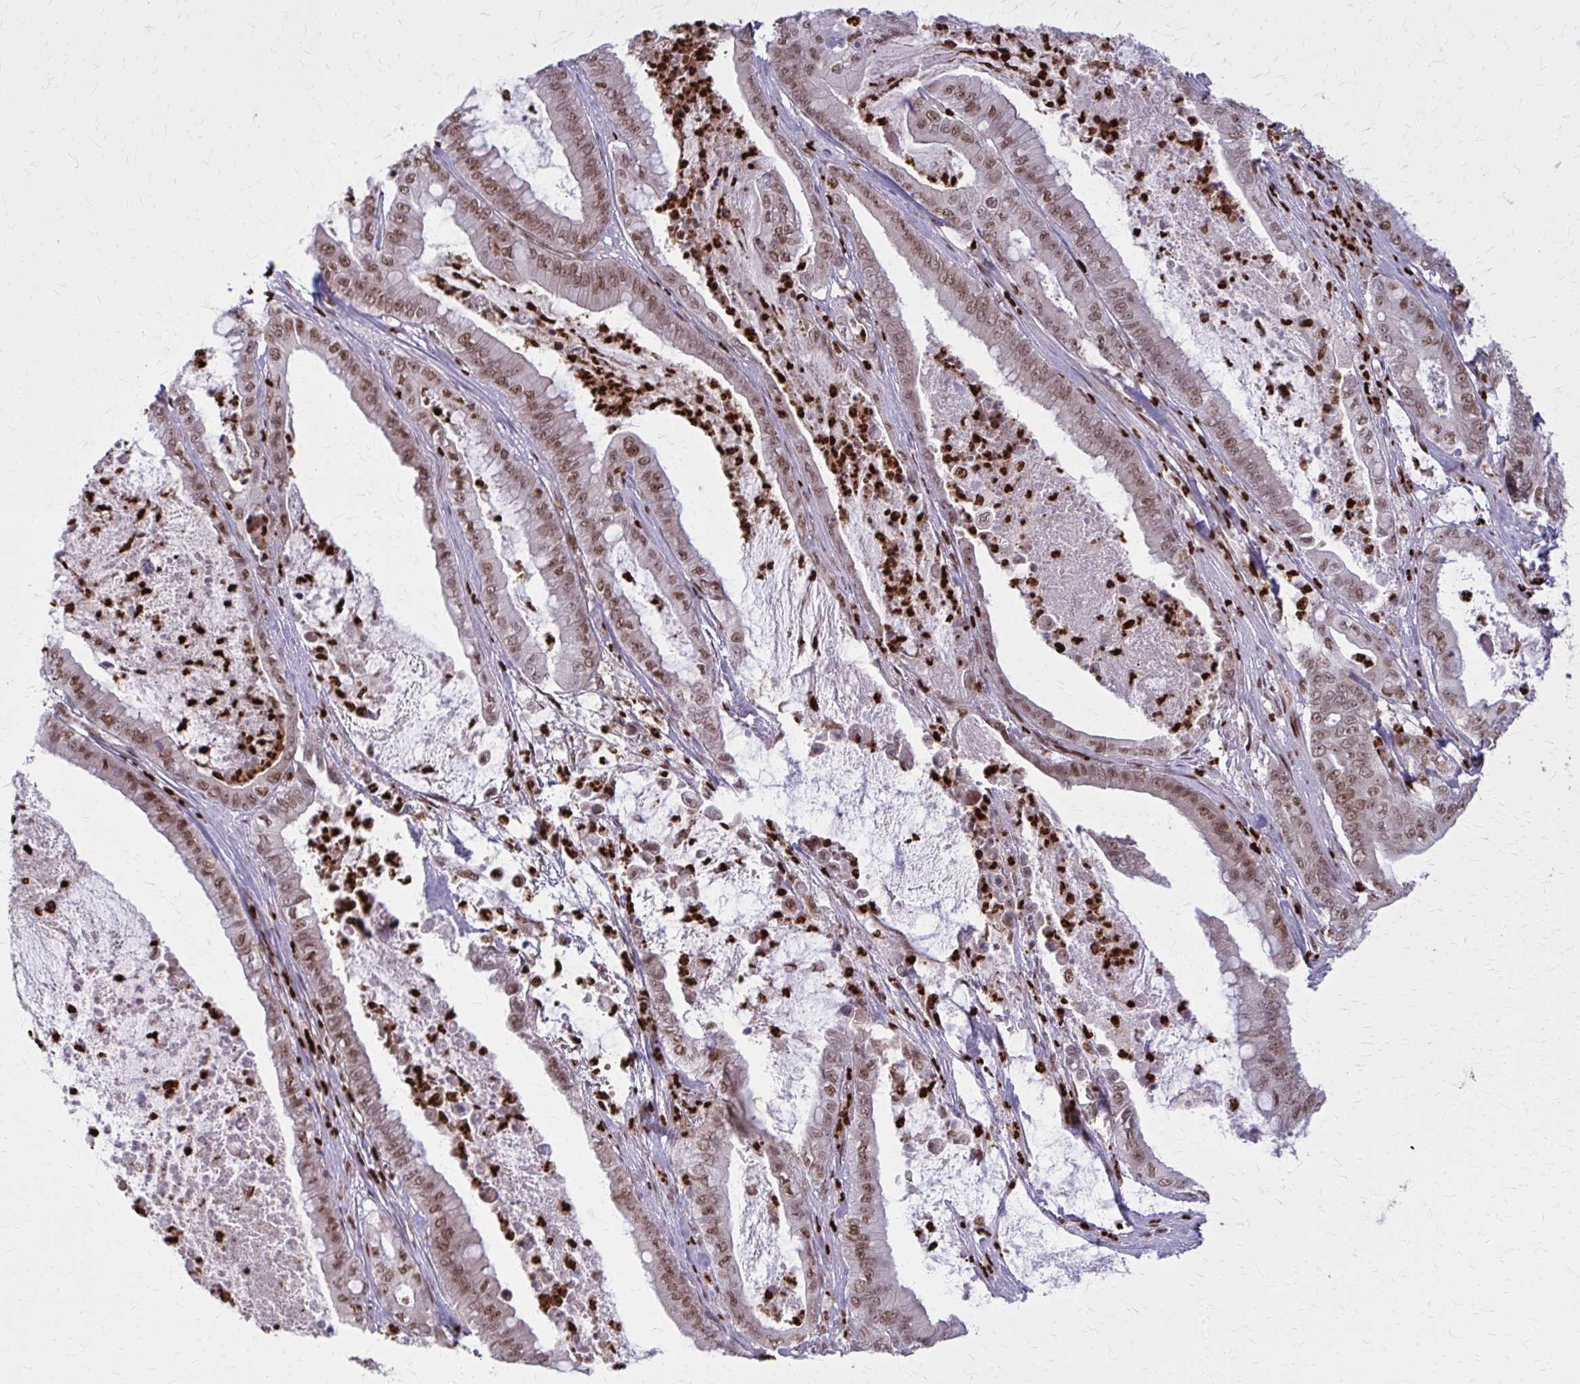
{"staining": {"intensity": "moderate", "quantity": ">75%", "location": "nuclear"}, "tissue": "pancreatic cancer", "cell_type": "Tumor cells", "image_type": "cancer", "snomed": [{"axis": "morphology", "description": "Adenocarcinoma, NOS"}, {"axis": "topography", "description": "Pancreas"}], "caption": "Approximately >75% of tumor cells in human pancreatic cancer exhibit moderate nuclear protein expression as visualized by brown immunohistochemical staining.", "gene": "ZNF559", "patient": {"sex": "male", "age": 71}}